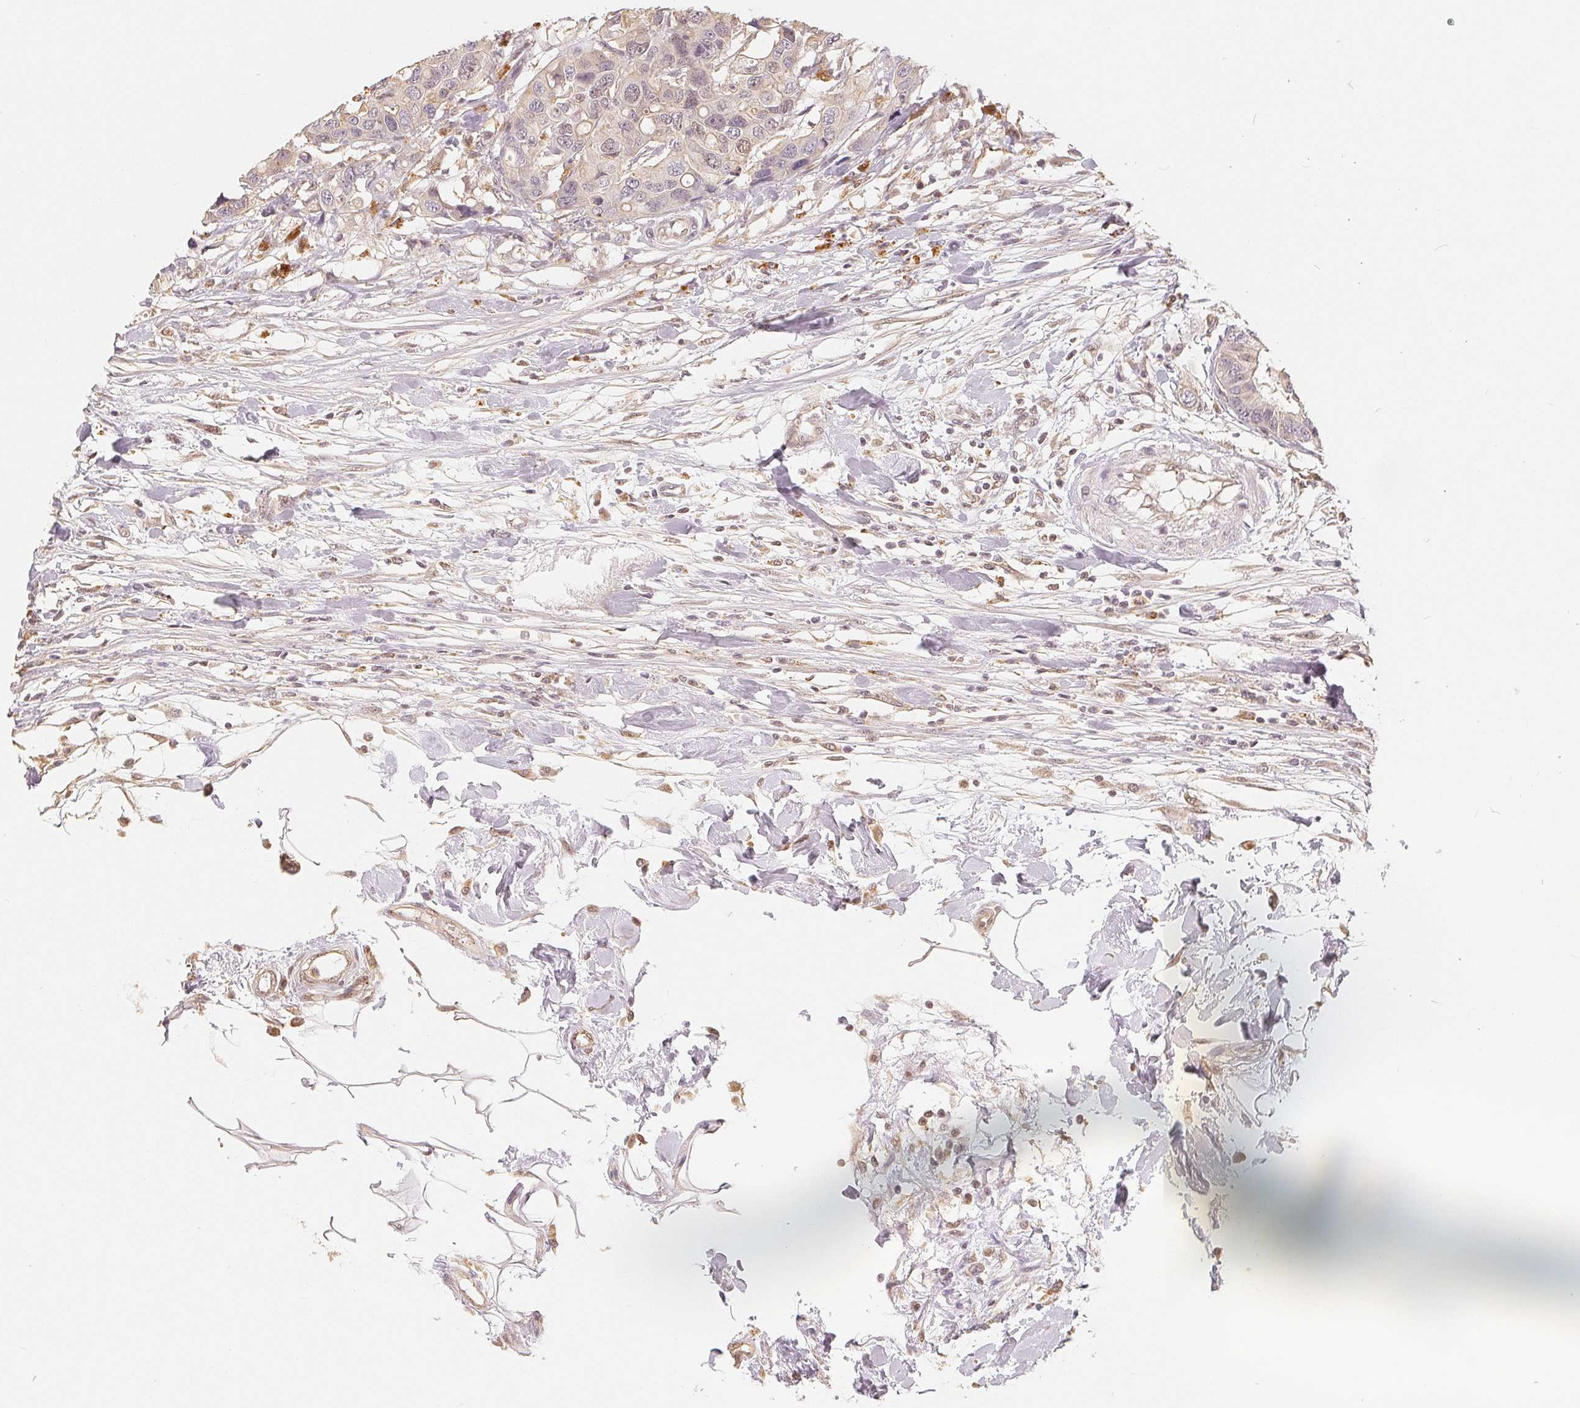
{"staining": {"intensity": "negative", "quantity": "none", "location": "none"}, "tissue": "colorectal cancer", "cell_type": "Tumor cells", "image_type": "cancer", "snomed": [{"axis": "morphology", "description": "Adenocarcinoma, NOS"}, {"axis": "topography", "description": "Colon"}], "caption": "Immunohistochemistry (IHC) histopathology image of neoplastic tissue: human colorectal cancer stained with DAB displays no significant protein expression in tumor cells.", "gene": "GUSB", "patient": {"sex": "male", "age": 77}}